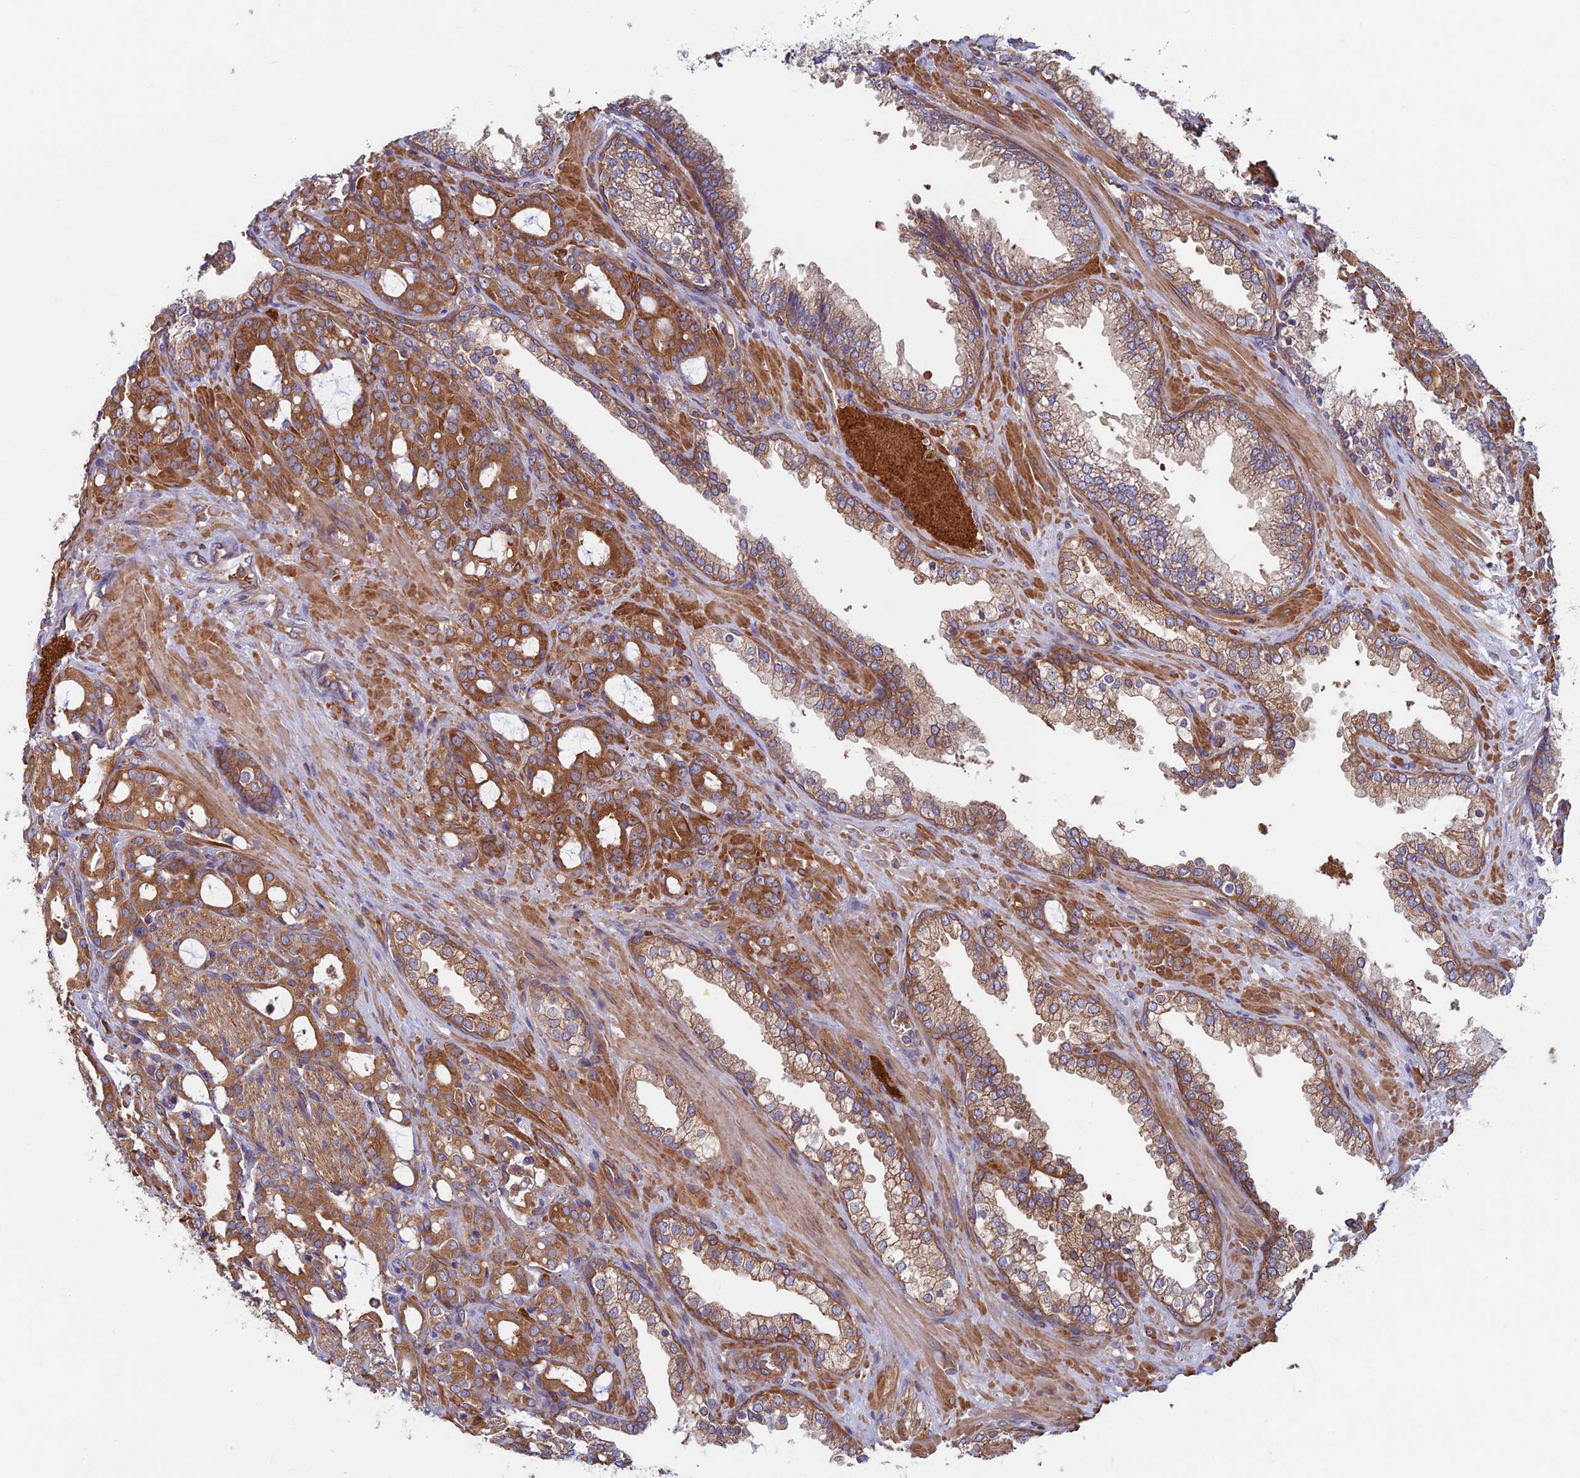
{"staining": {"intensity": "moderate", "quantity": ">75%", "location": "cytoplasmic/membranous"}, "tissue": "prostate cancer", "cell_type": "Tumor cells", "image_type": "cancer", "snomed": [{"axis": "morphology", "description": "Adenocarcinoma, High grade"}, {"axis": "topography", "description": "Prostate"}], "caption": "Immunohistochemistry staining of adenocarcinoma (high-grade) (prostate), which exhibits medium levels of moderate cytoplasmic/membranous positivity in approximately >75% of tumor cells indicating moderate cytoplasmic/membranous protein positivity. The staining was performed using DAB (brown) for protein detection and nuclei were counterstained in hematoxylin (blue).", "gene": "DNM1L", "patient": {"sex": "male", "age": 72}}